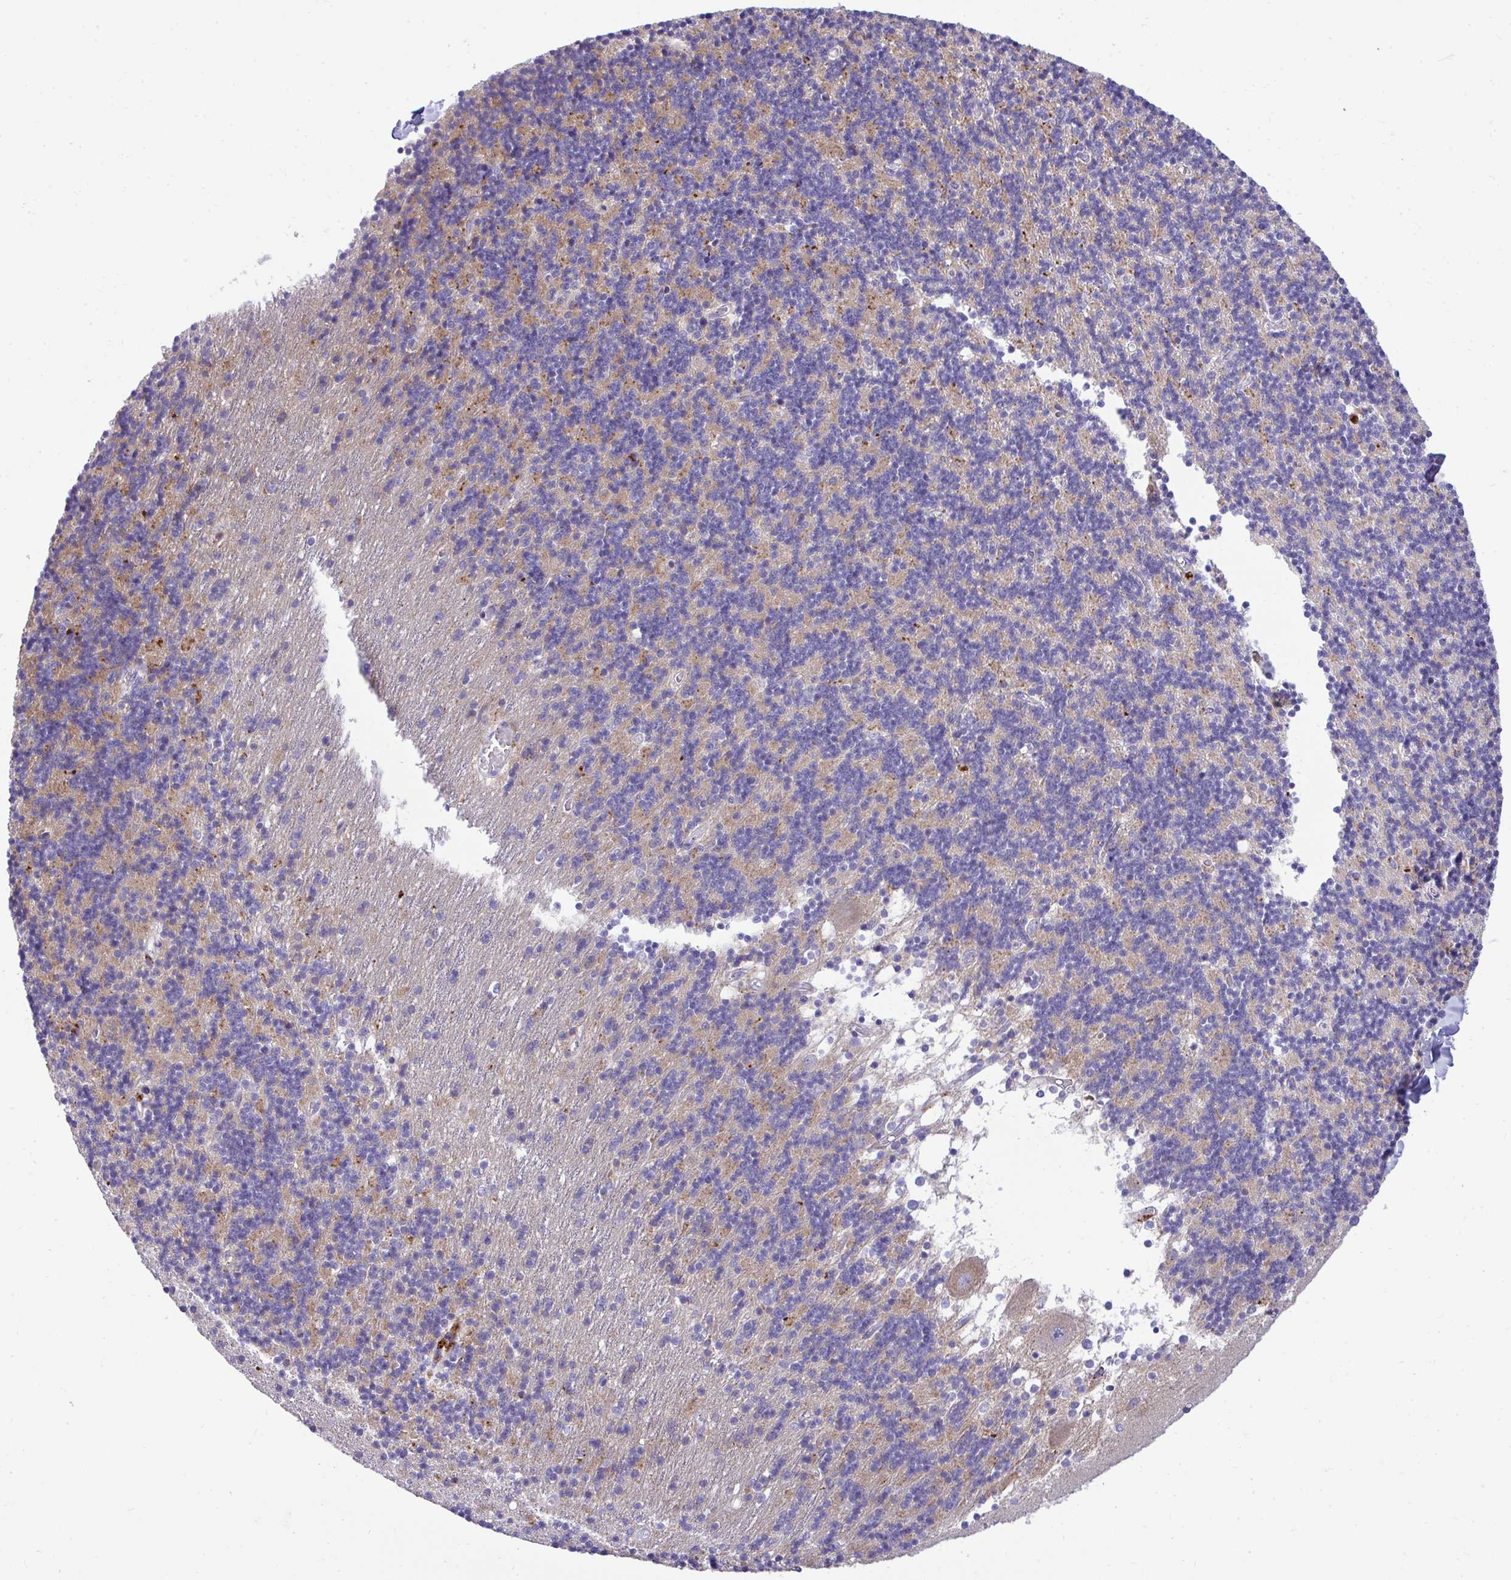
{"staining": {"intensity": "negative", "quantity": "none", "location": "none"}, "tissue": "cerebellum", "cell_type": "Cells in granular layer", "image_type": "normal", "snomed": [{"axis": "morphology", "description": "Normal tissue, NOS"}, {"axis": "topography", "description": "Cerebellum"}], "caption": "A micrograph of cerebellum stained for a protein exhibits no brown staining in cells in granular layer. Brightfield microscopy of immunohistochemistry stained with DAB (3,3'-diaminobenzidine) (brown) and hematoxylin (blue), captured at high magnification.", "gene": "MRPS16", "patient": {"sex": "male", "age": 54}}